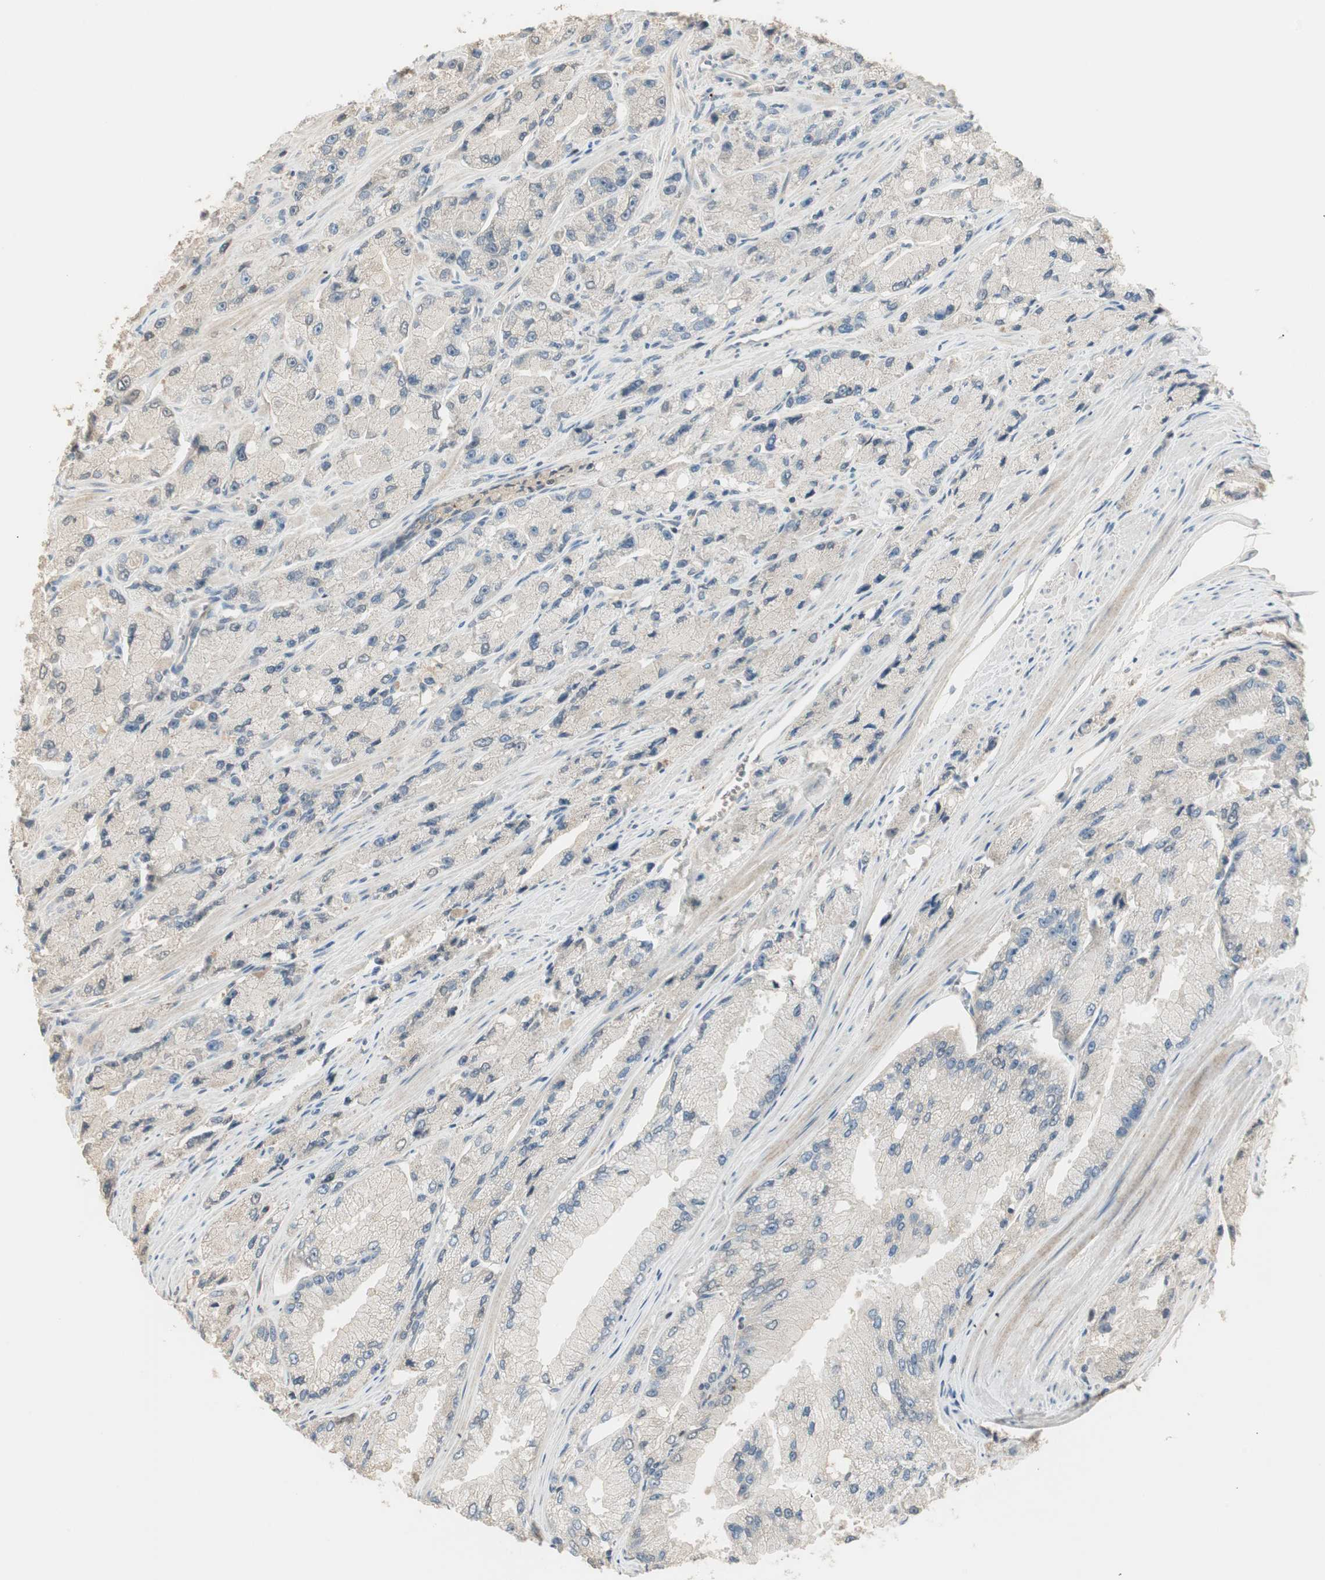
{"staining": {"intensity": "negative", "quantity": "none", "location": "none"}, "tissue": "prostate cancer", "cell_type": "Tumor cells", "image_type": "cancer", "snomed": [{"axis": "morphology", "description": "Adenocarcinoma, High grade"}, {"axis": "topography", "description": "Prostate"}], "caption": "Immunohistochemistry of prostate cancer (high-grade adenocarcinoma) displays no positivity in tumor cells.", "gene": "RUNX2", "patient": {"sex": "male", "age": 58}}